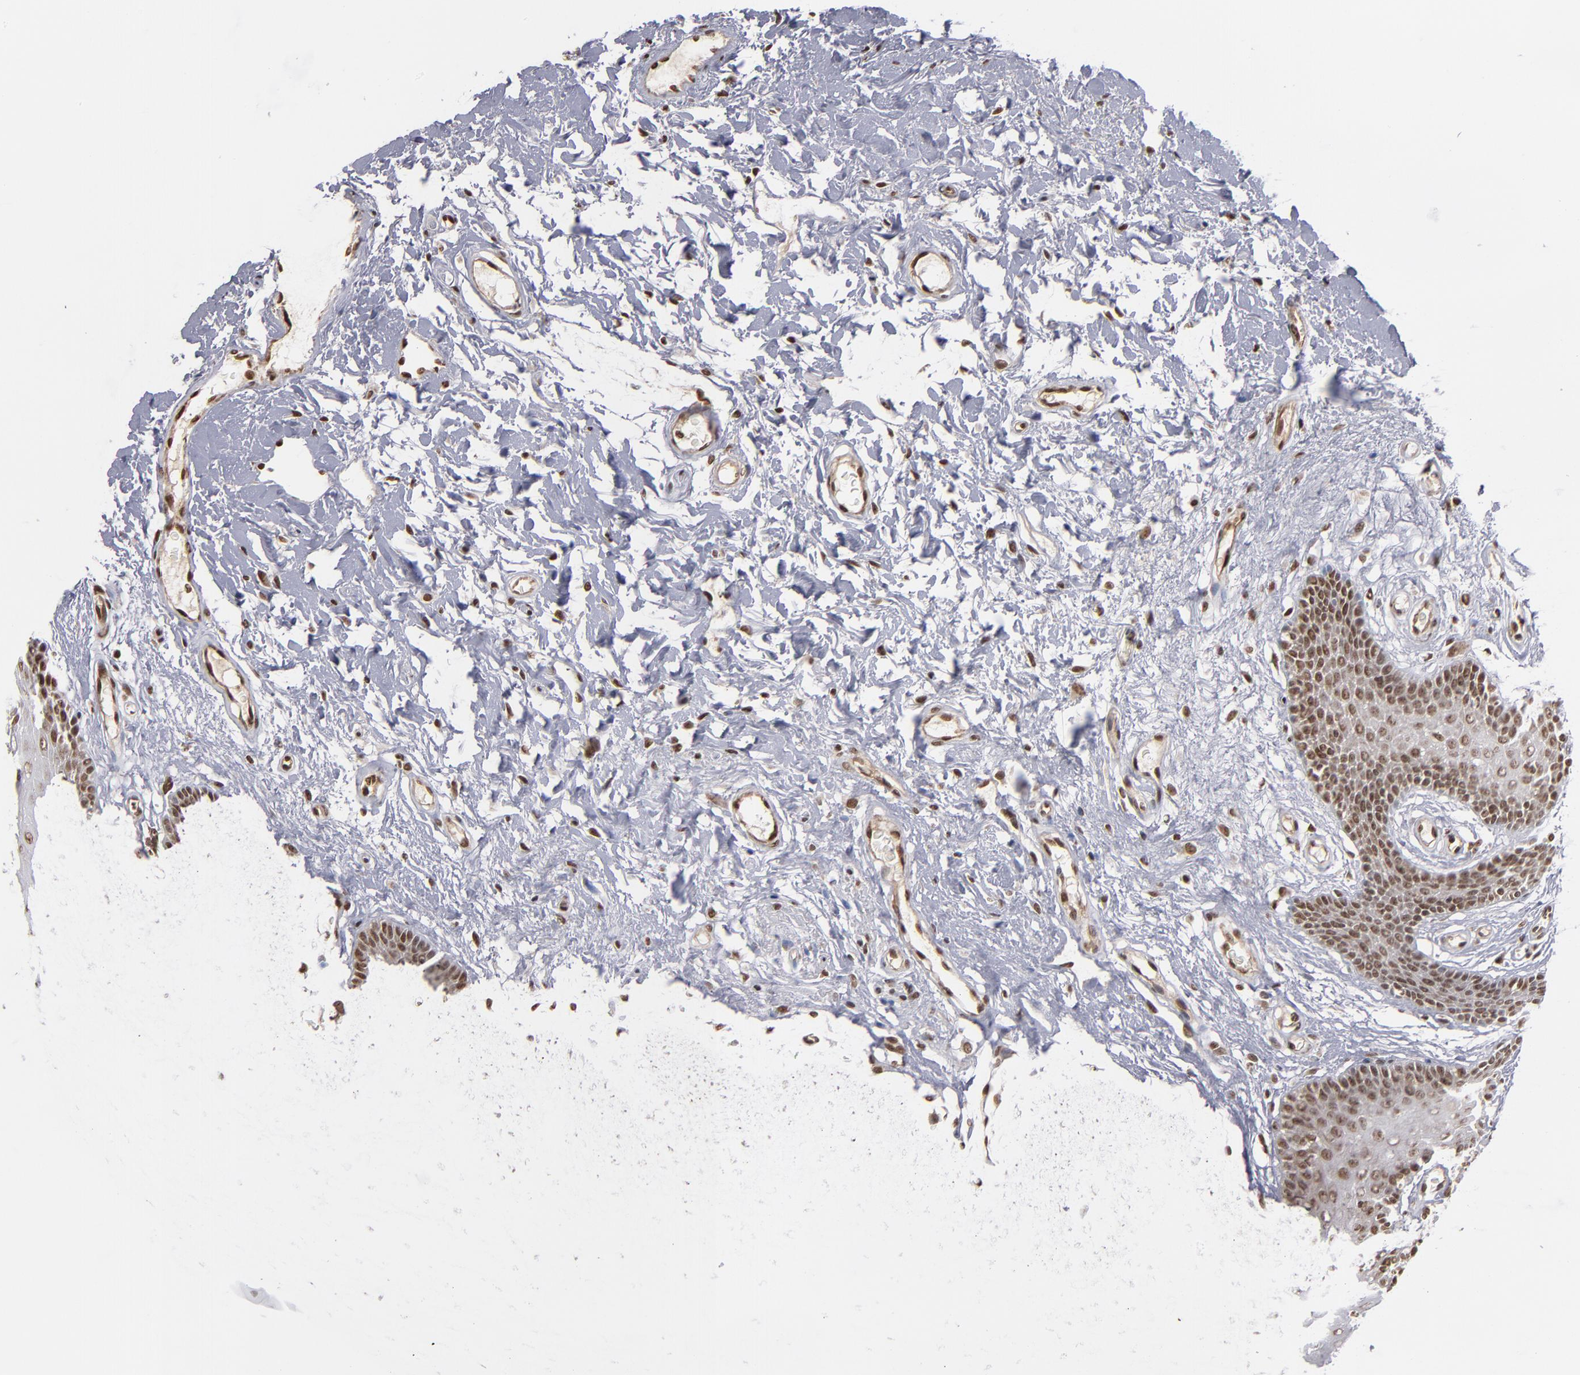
{"staining": {"intensity": "weak", "quantity": "25%-75%", "location": "nuclear"}, "tissue": "oral mucosa", "cell_type": "Squamous epithelial cells", "image_type": "normal", "snomed": [{"axis": "morphology", "description": "Normal tissue, NOS"}, {"axis": "morphology", "description": "Squamous cell carcinoma, NOS"}, {"axis": "topography", "description": "Skeletal muscle"}, {"axis": "topography", "description": "Oral tissue"}, {"axis": "topography", "description": "Head-Neck"}], "caption": "The immunohistochemical stain shows weak nuclear positivity in squamous epithelial cells of benign oral mucosa. (Stains: DAB in brown, nuclei in blue, Microscopy: brightfield microscopy at high magnification).", "gene": "ABL2", "patient": {"sex": "male", "age": 71}}